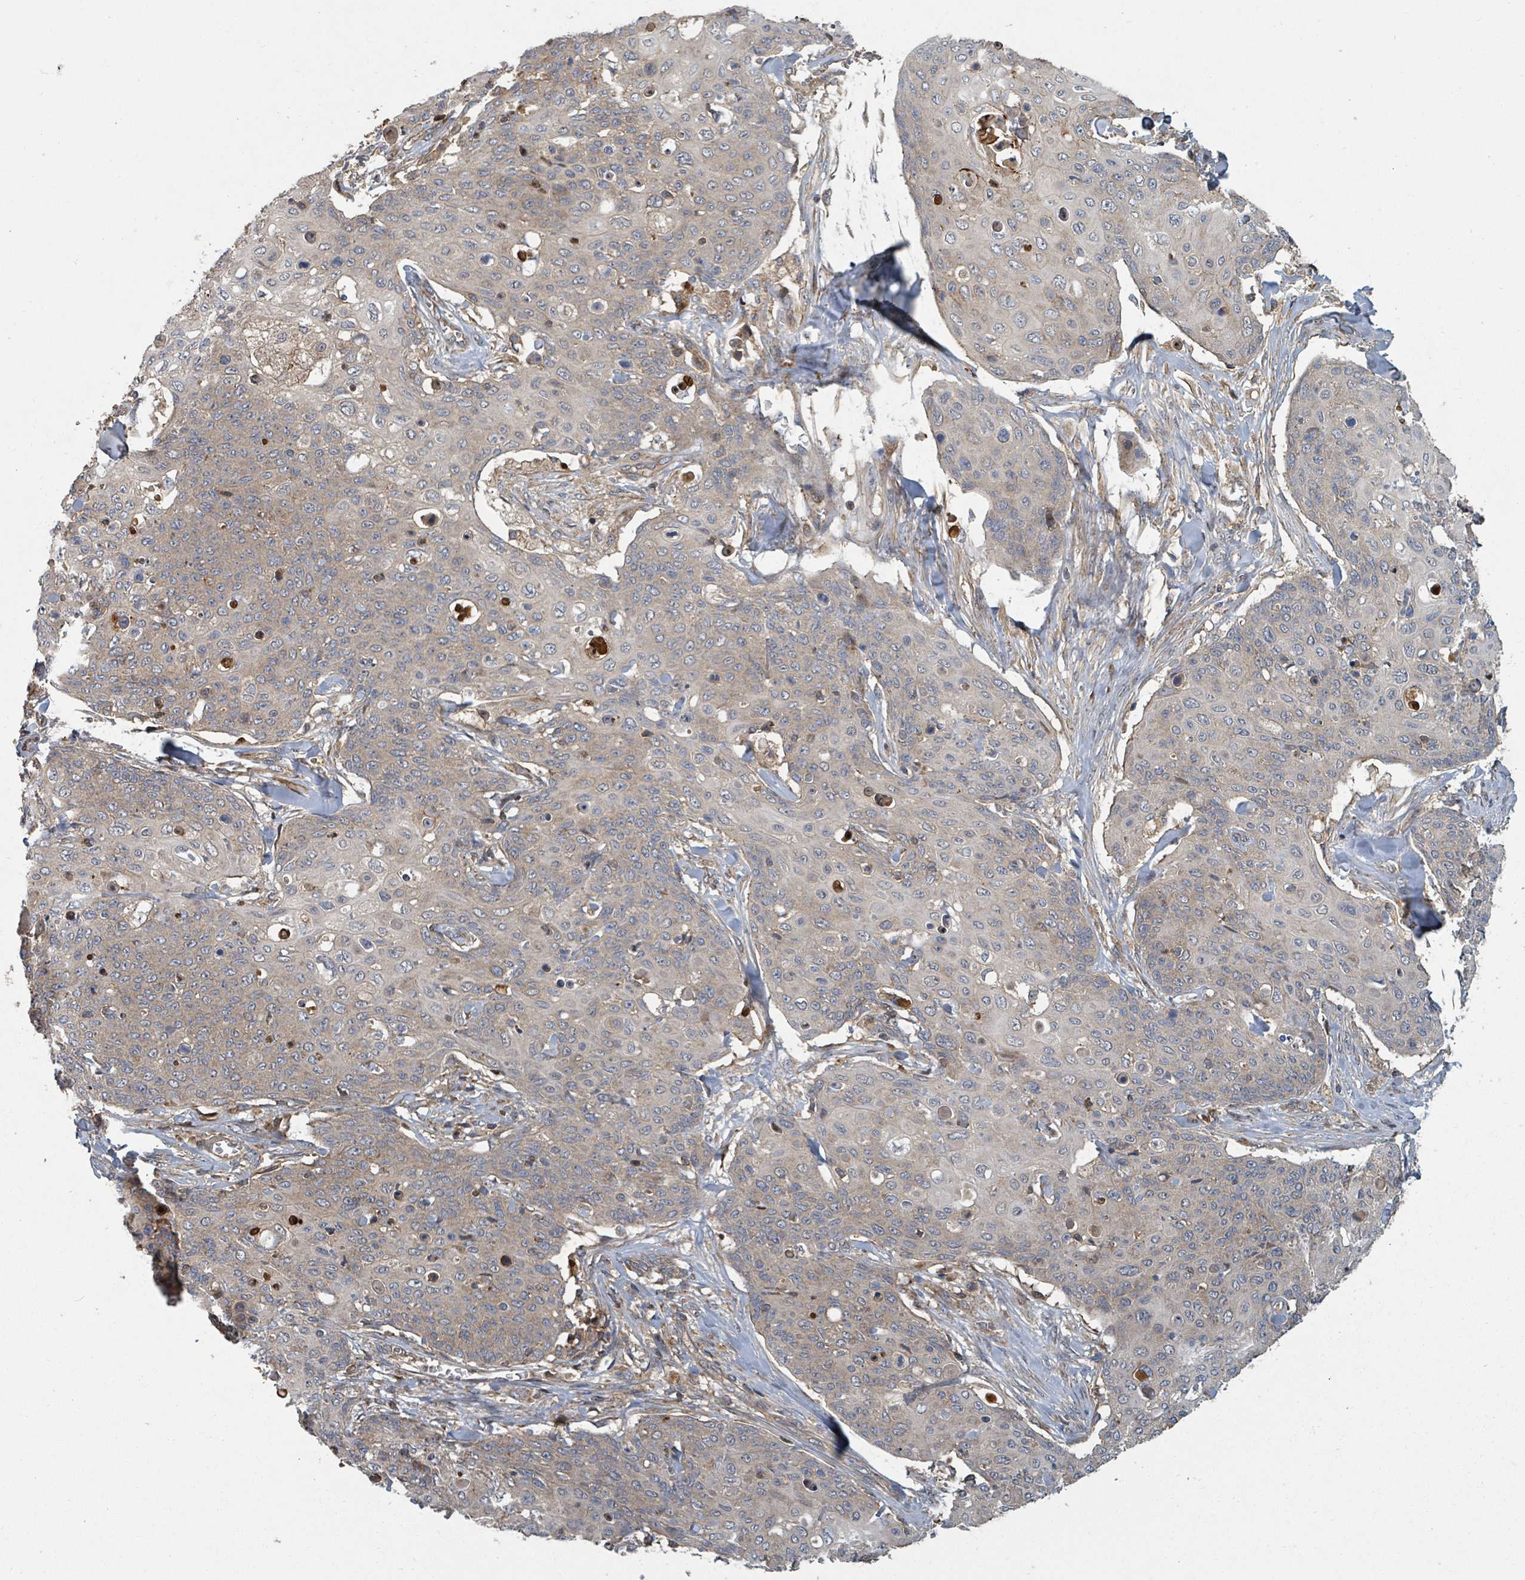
{"staining": {"intensity": "moderate", "quantity": "<25%", "location": "cytoplasmic/membranous"}, "tissue": "skin cancer", "cell_type": "Tumor cells", "image_type": "cancer", "snomed": [{"axis": "morphology", "description": "Squamous cell carcinoma, NOS"}, {"axis": "topography", "description": "Skin"}, {"axis": "topography", "description": "Vulva"}], "caption": "High-power microscopy captured an immunohistochemistry (IHC) photomicrograph of skin squamous cell carcinoma, revealing moderate cytoplasmic/membranous positivity in about <25% of tumor cells. Nuclei are stained in blue.", "gene": "DPM1", "patient": {"sex": "female", "age": 85}}